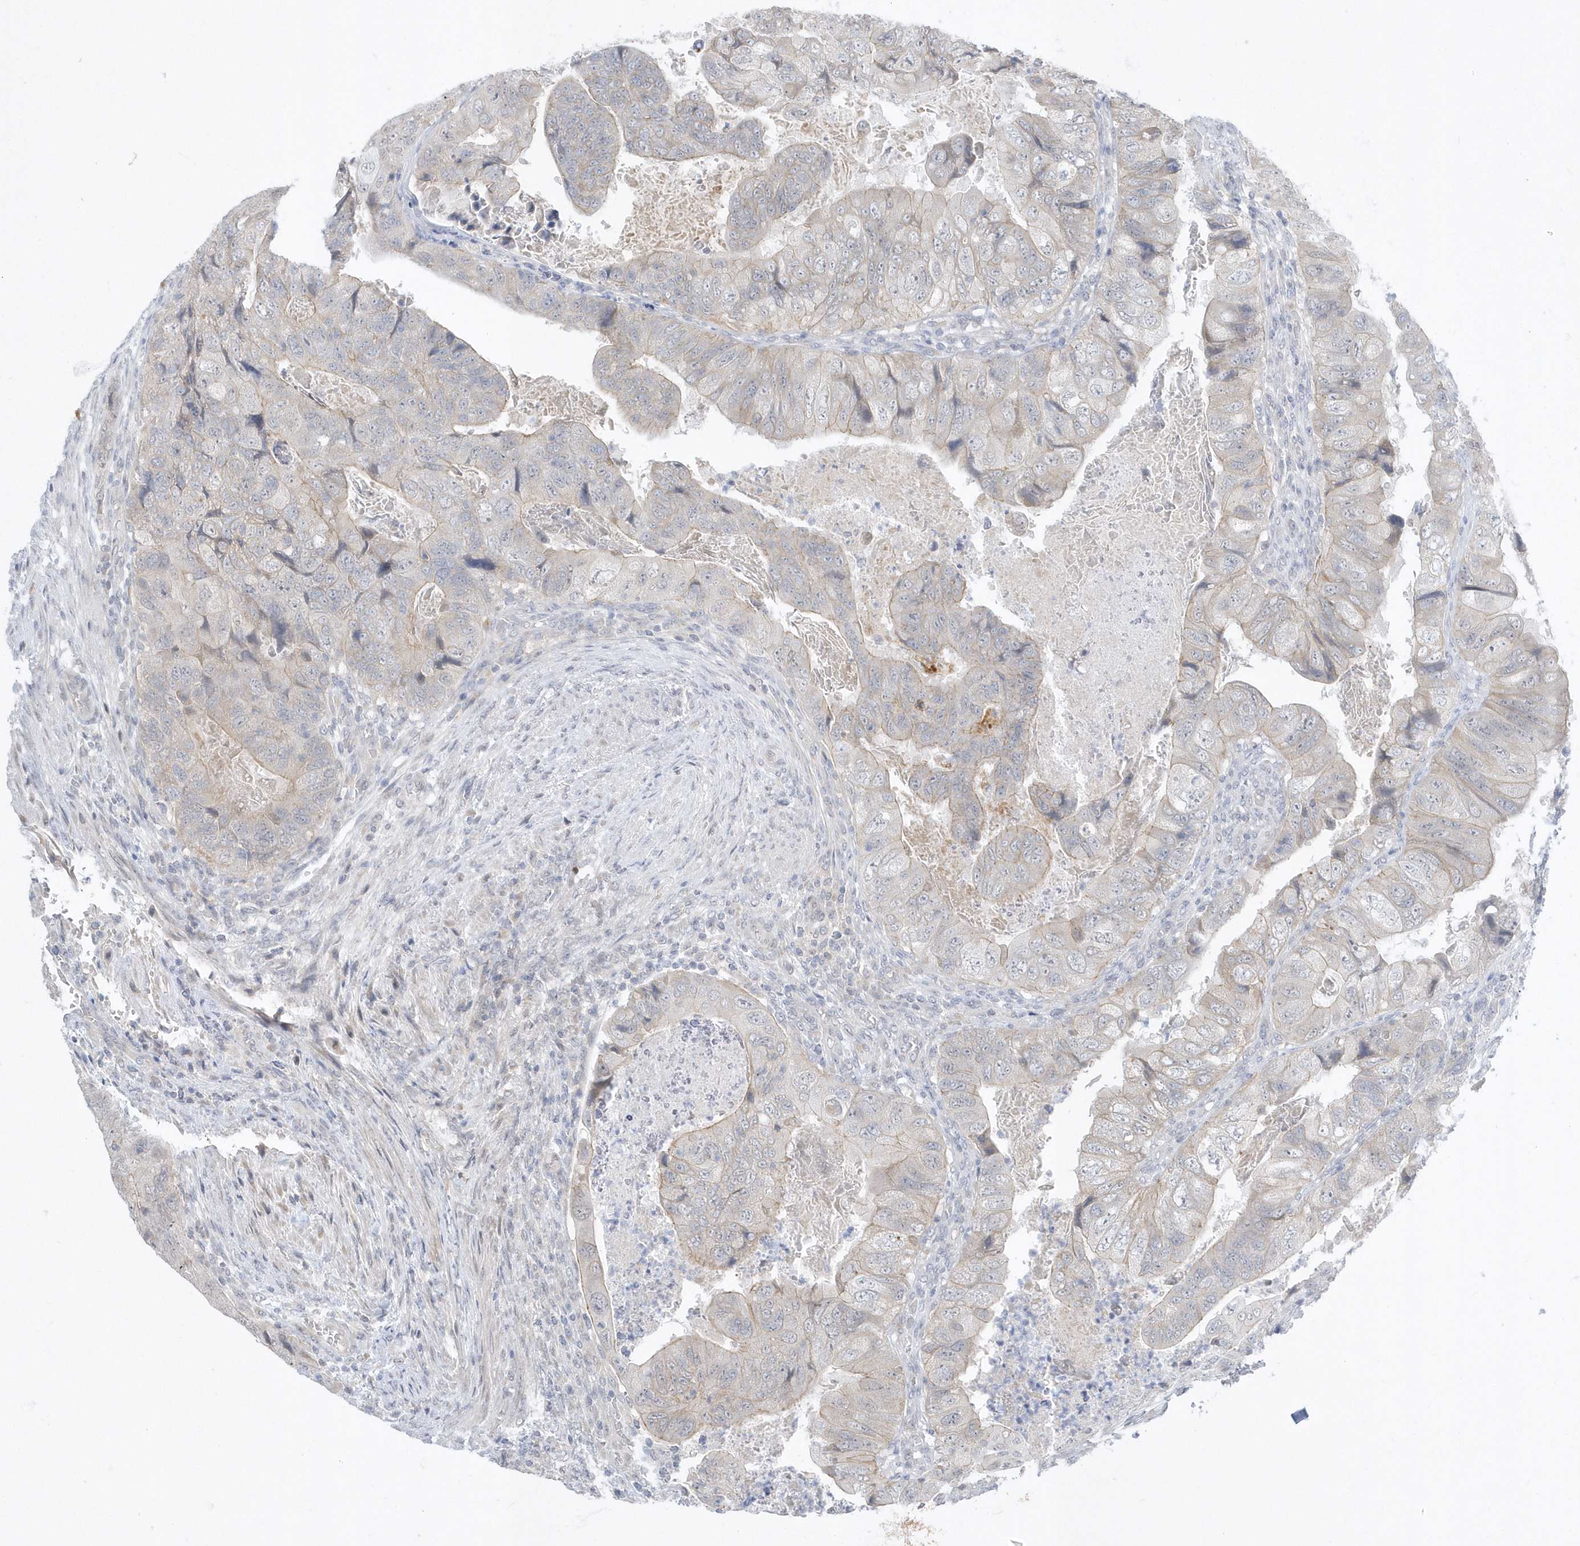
{"staining": {"intensity": "negative", "quantity": "none", "location": "none"}, "tissue": "colorectal cancer", "cell_type": "Tumor cells", "image_type": "cancer", "snomed": [{"axis": "morphology", "description": "Adenocarcinoma, NOS"}, {"axis": "topography", "description": "Rectum"}], "caption": "DAB immunohistochemical staining of human colorectal cancer demonstrates no significant staining in tumor cells.", "gene": "ZC3H12D", "patient": {"sex": "male", "age": 63}}